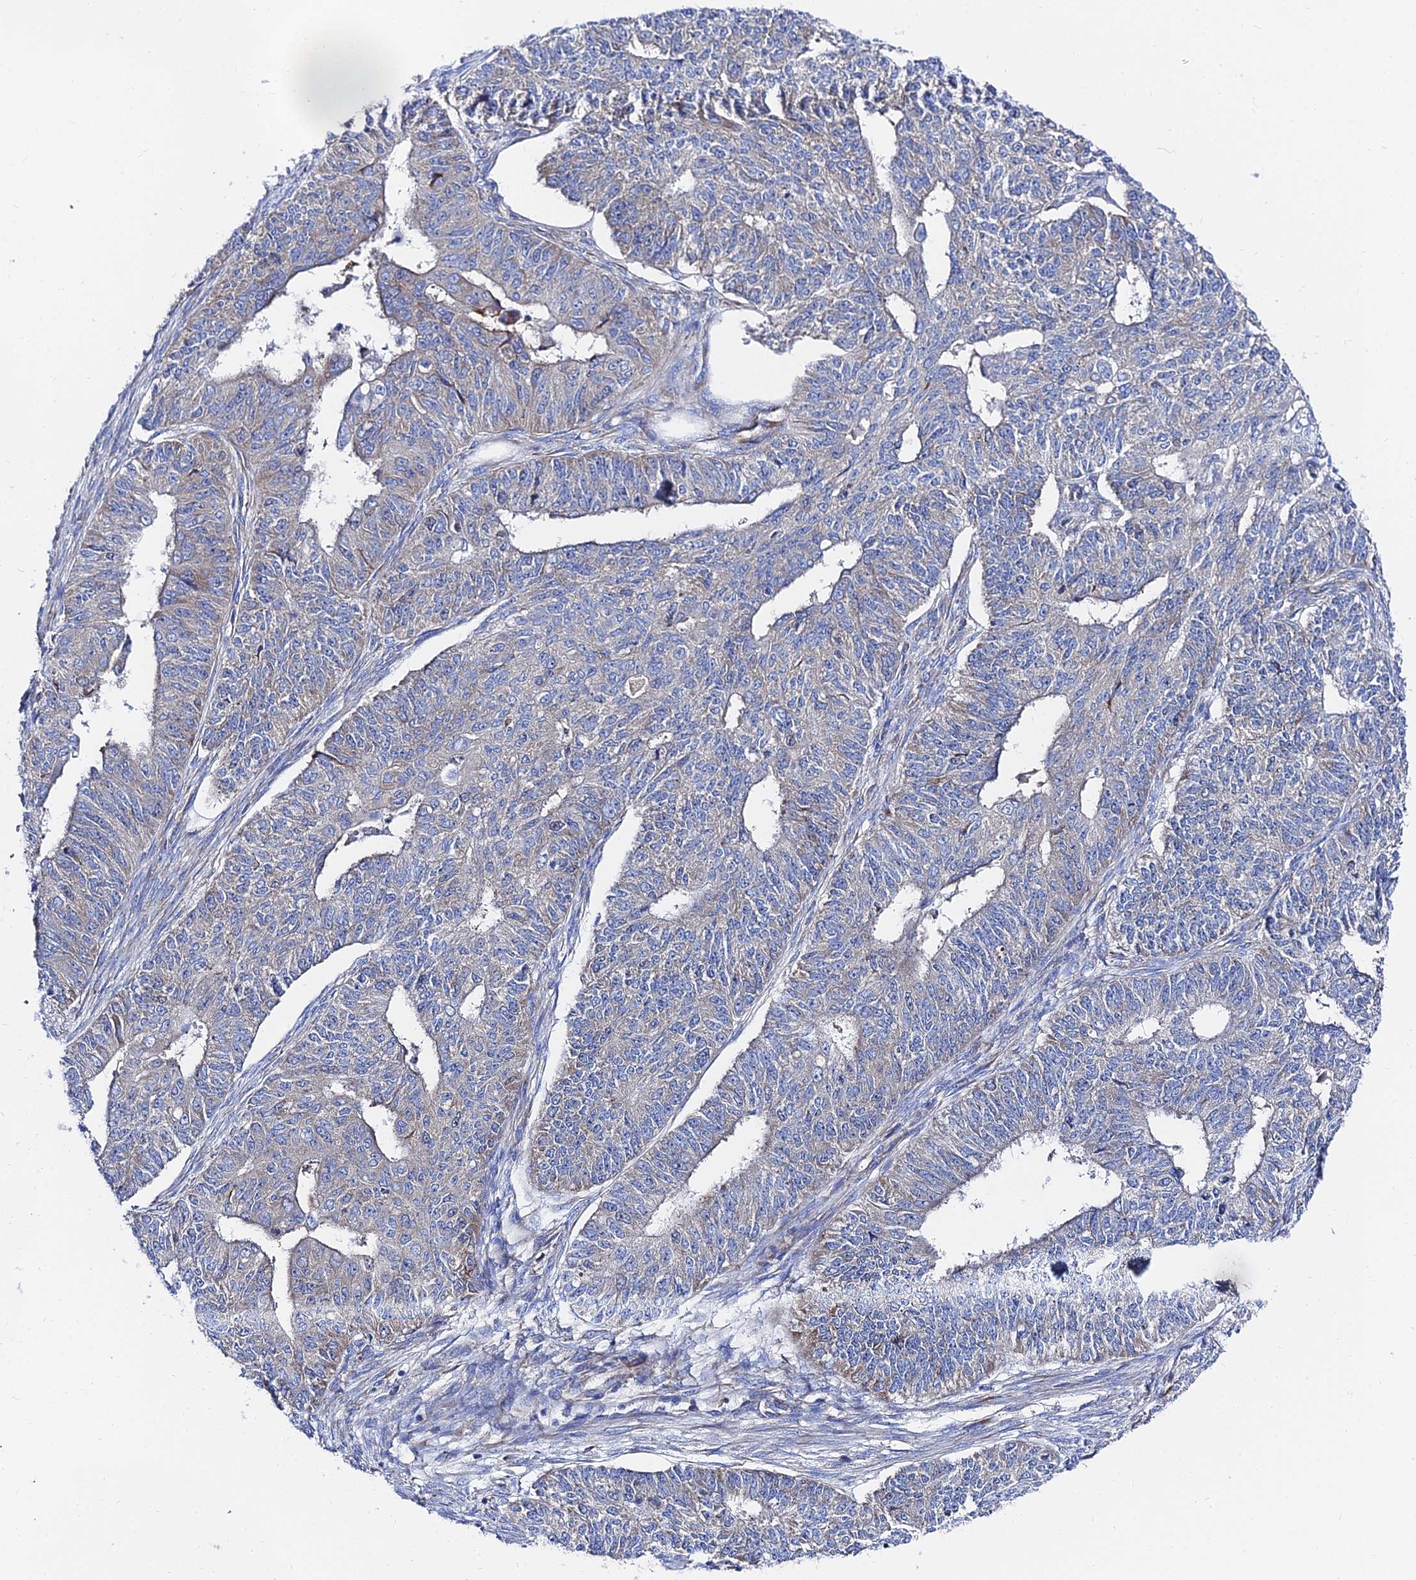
{"staining": {"intensity": "weak", "quantity": "<25%", "location": "cytoplasmic/membranous"}, "tissue": "endometrial cancer", "cell_type": "Tumor cells", "image_type": "cancer", "snomed": [{"axis": "morphology", "description": "Adenocarcinoma, NOS"}, {"axis": "topography", "description": "Endometrium"}], "caption": "Endometrial cancer (adenocarcinoma) was stained to show a protein in brown. There is no significant expression in tumor cells.", "gene": "PTTG1", "patient": {"sex": "female", "age": 32}}